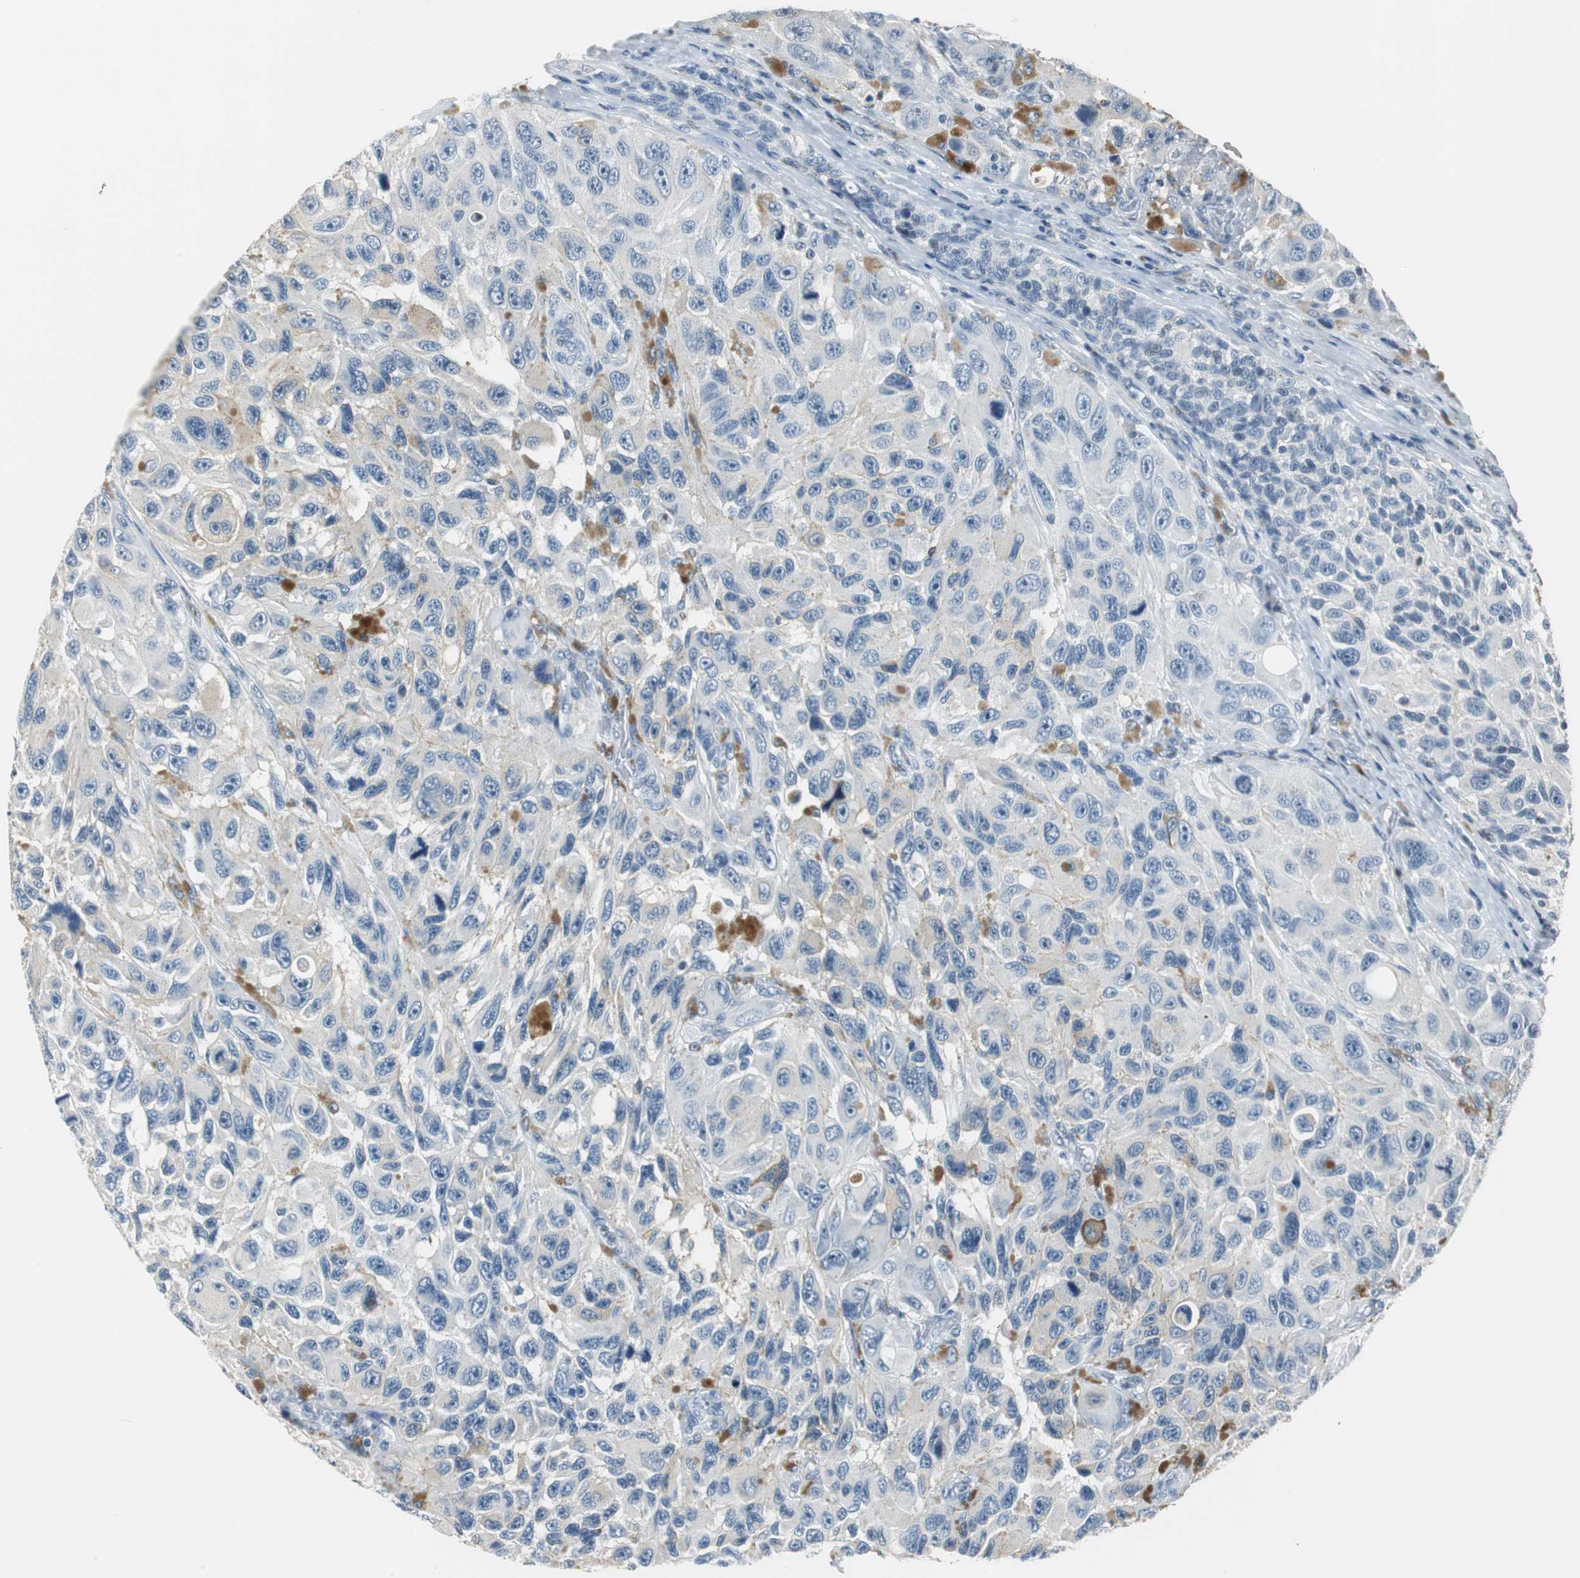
{"staining": {"intensity": "weak", "quantity": "25%-75%", "location": "cytoplasmic/membranous"}, "tissue": "melanoma", "cell_type": "Tumor cells", "image_type": "cancer", "snomed": [{"axis": "morphology", "description": "Malignant melanoma, NOS"}, {"axis": "topography", "description": "Skin"}], "caption": "Protein expression analysis of melanoma exhibits weak cytoplasmic/membranous staining in approximately 25%-75% of tumor cells. (Brightfield microscopy of DAB IHC at high magnification).", "gene": "HCFC2", "patient": {"sex": "female", "age": 73}}